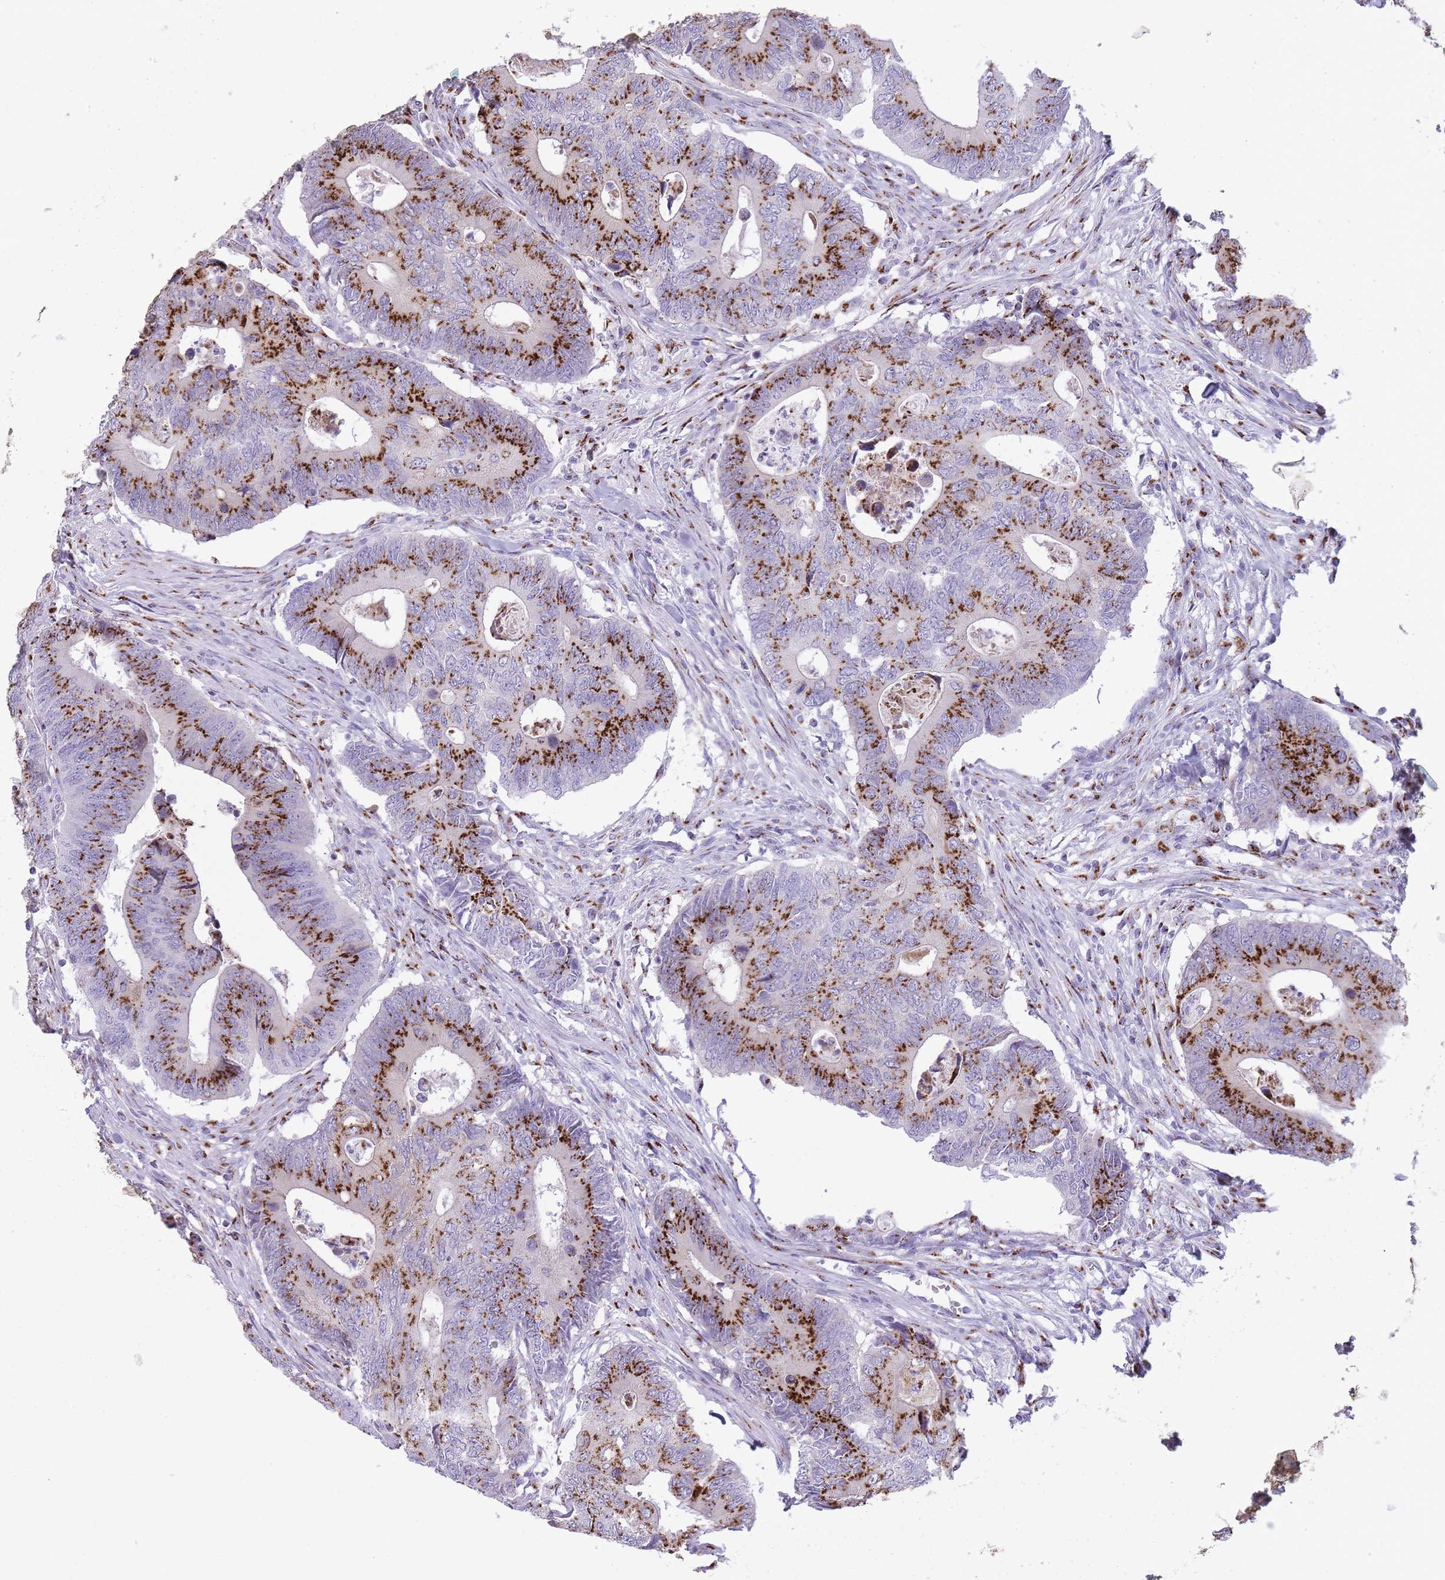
{"staining": {"intensity": "strong", "quantity": ">75%", "location": "cytoplasmic/membranous"}, "tissue": "colorectal cancer", "cell_type": "Tumor cells", "image_type": "cancer", "snomed": [{"axis": "morphology", "description": "Adenocarcinoma, NOS"}, {"axis": "topography", "description": "Colon"}], "caption": "There is high levels of strong cytoplasmic/membranous staining in tumor cells of colorectal cancer (adenocarcinoma), as demonstrated by immunohistochemical staining (brown color).", "gene": "B4GALT2", "patient": {"sex": "male", "age": 87}}